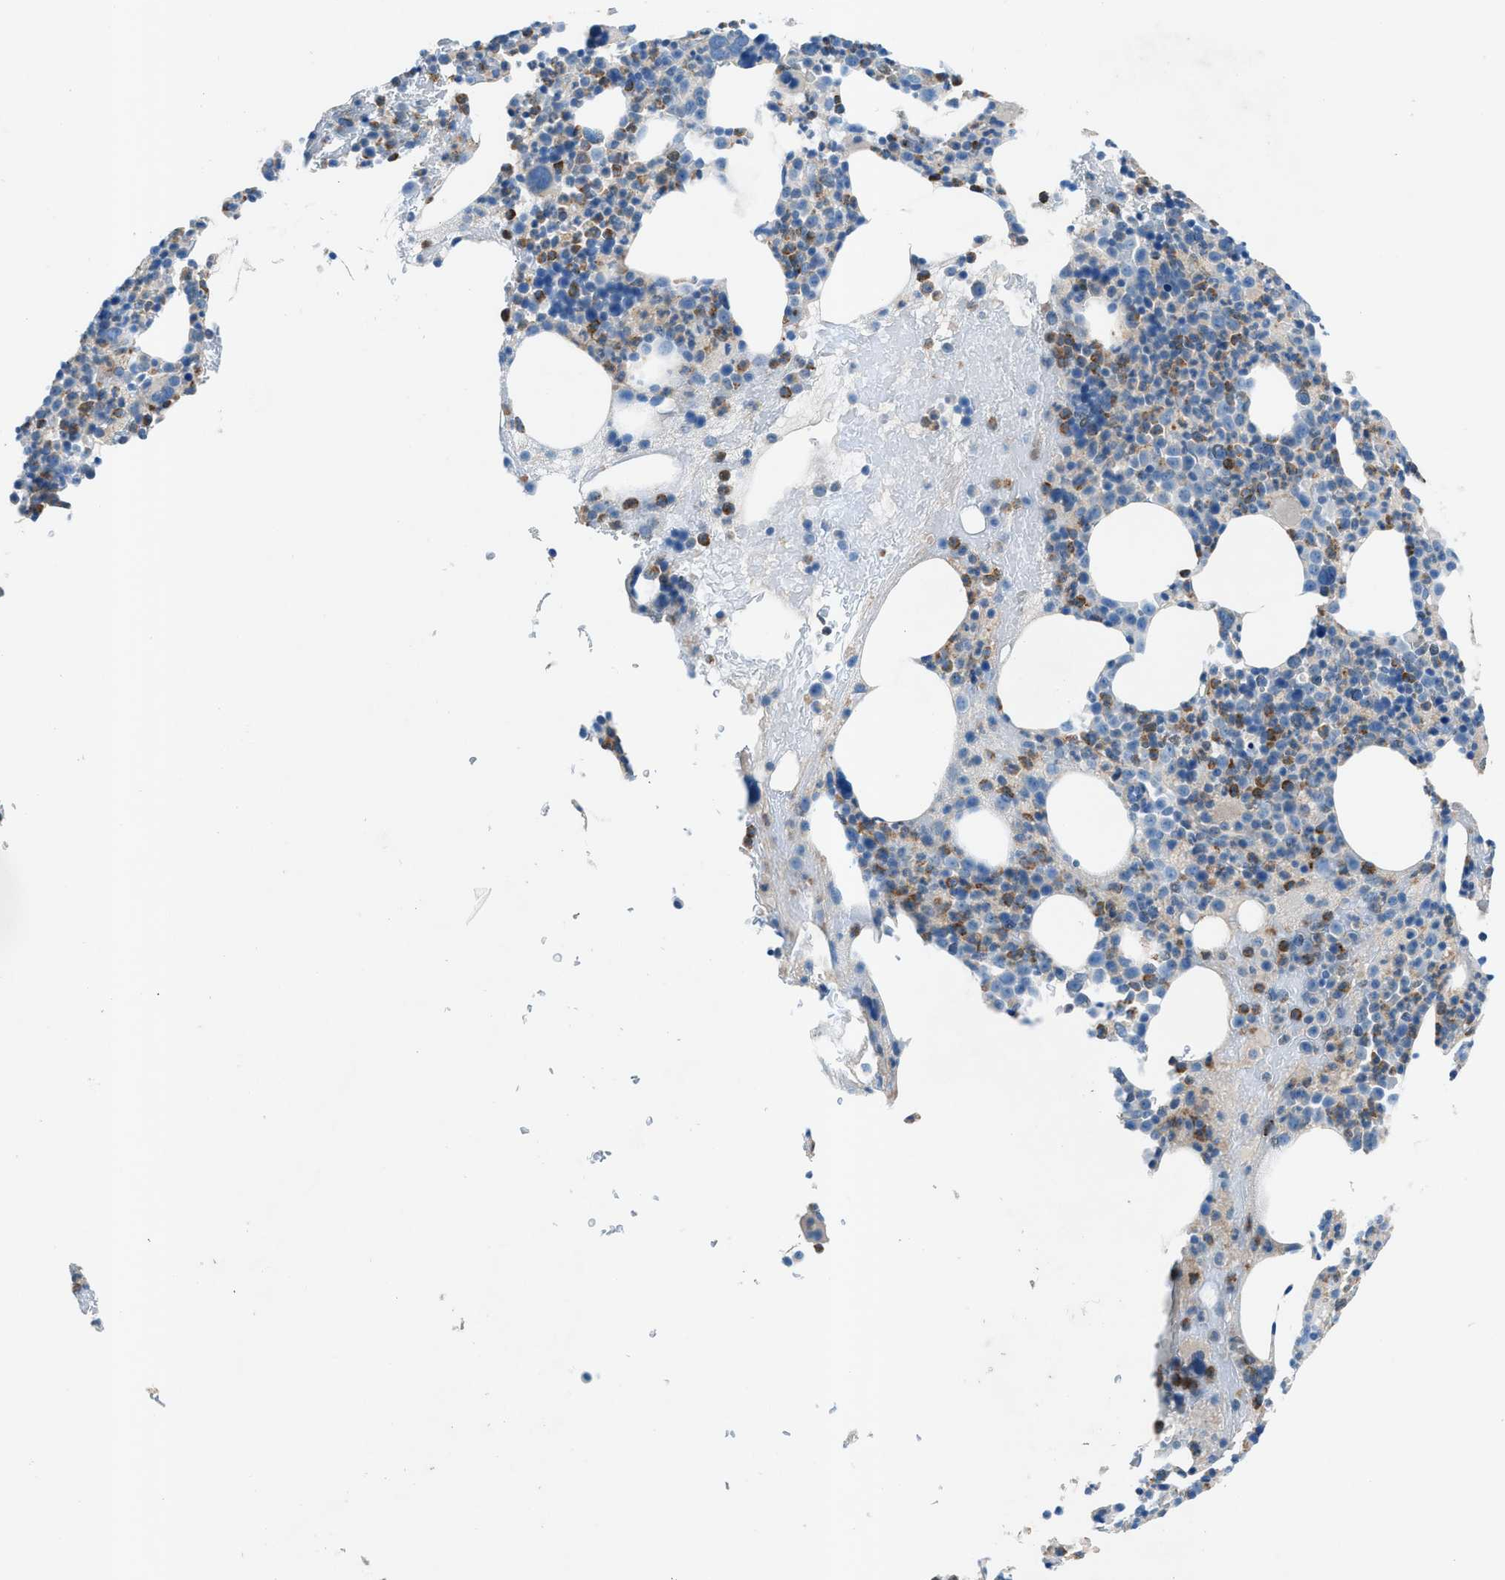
{"staining": {"intensity": "moderate", "quantity": "<25%", "location": "cytoplasmic/membranous"}, "tissue": "bone marrow", "cell_type": "Hematopoietic cells", "image_type": "normal", "snomed": [{"axis": "morphology", "description": "Normal tissue, NOS"}, {"axis": "morphology", "description": "Inflammation, NOS"}, {"axis": "topography", "description": "Bone marrow"}], "caption": "Normal bone marrow exhibits moderate cytoplasmic/membranous positivity in about <25% of hematopoietic cells, visualized by immunohistochemistry. Nuclei are stained in blue.", "gene": "C5AR2", "patient": {"sex": "male", "age": 73}}